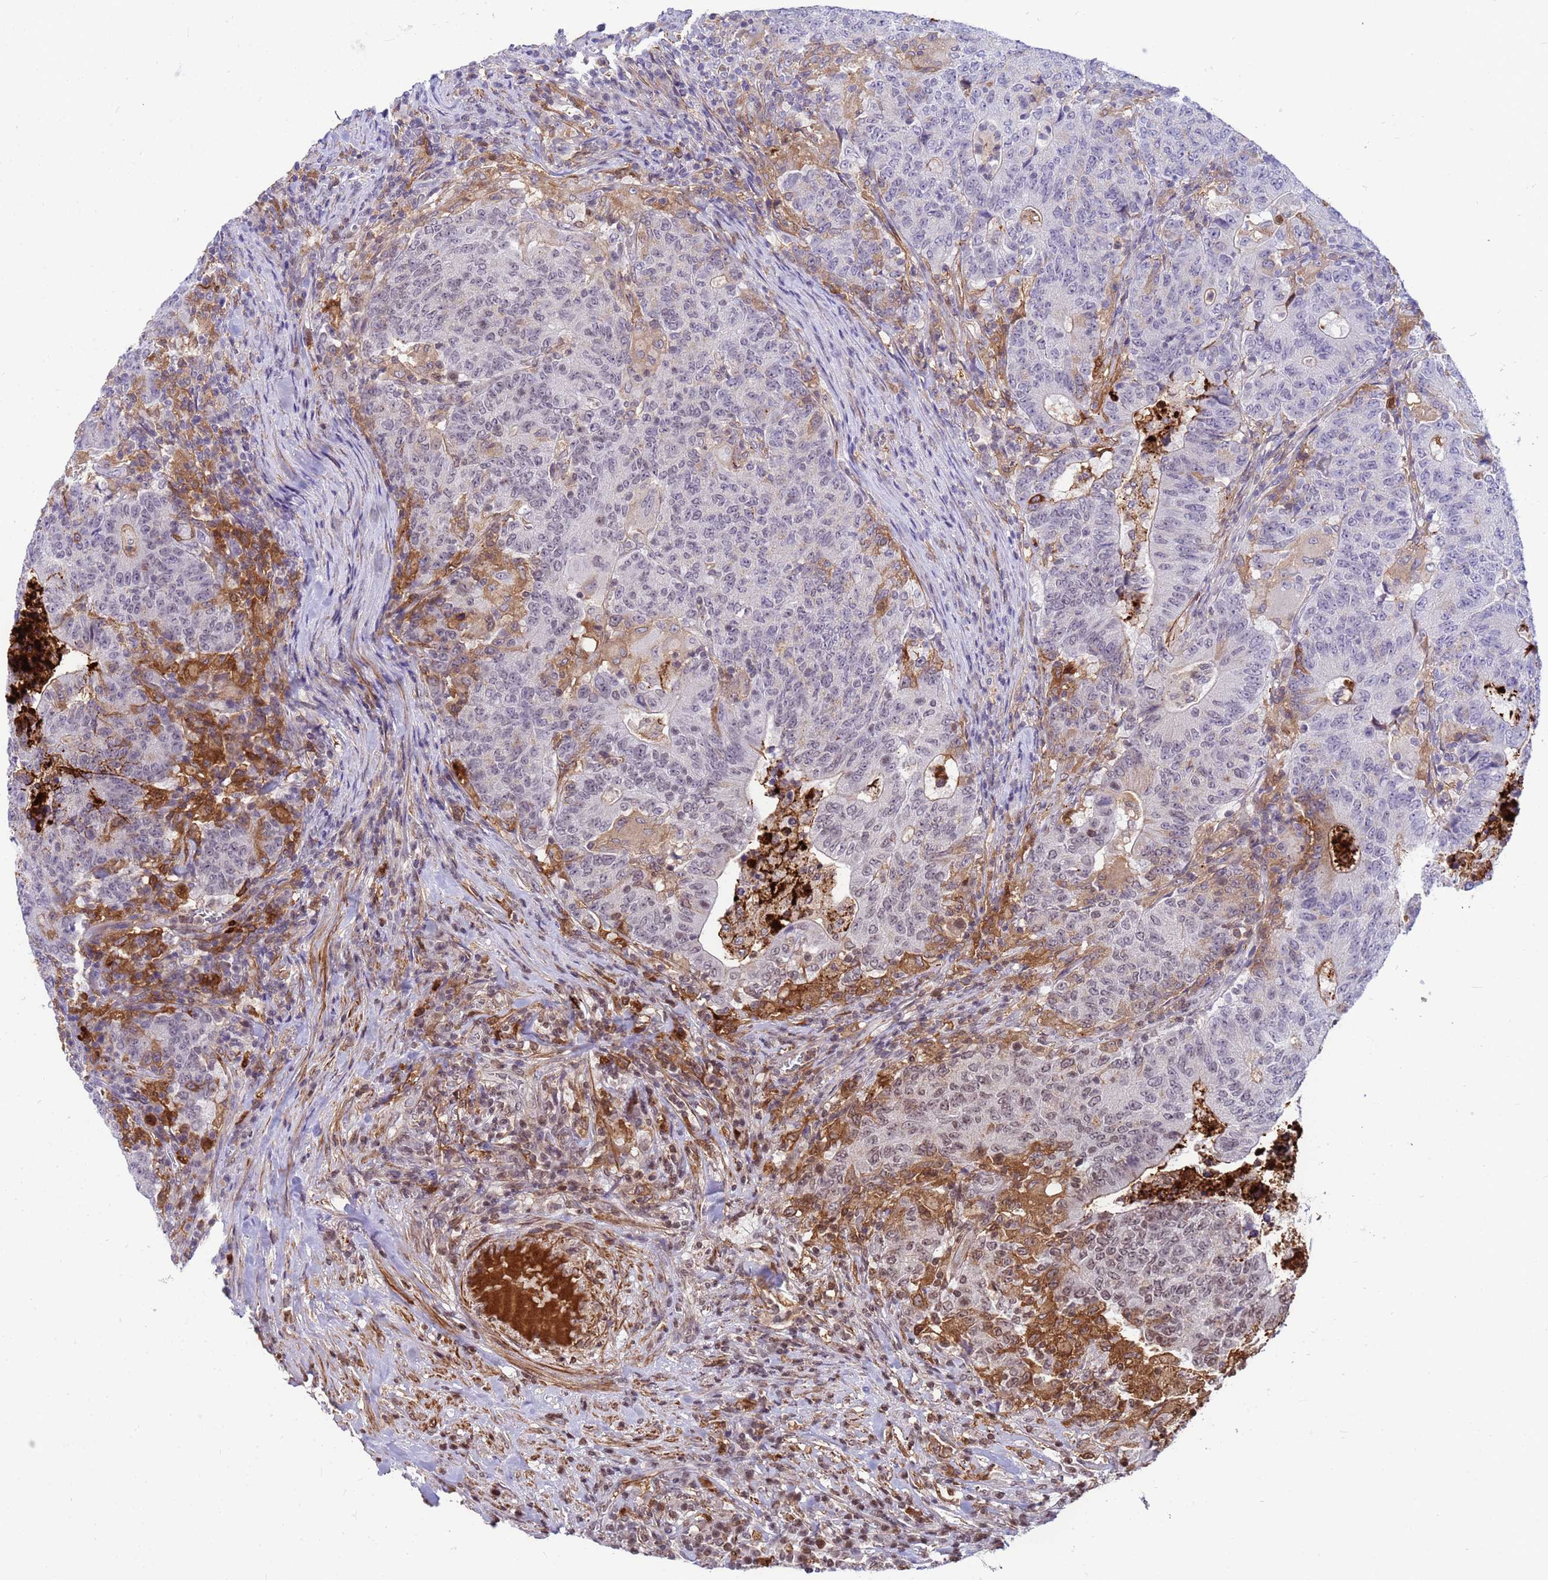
{"staining": {"intensity": "weak", "quantity": "<25%", "location": "nuclear"}, "tissue": "colorectal cancer", "cell_type": "Tumor cells", "image_type": "cancer", "snomed": [{"axis": "morphology", "description": "Adenocarcinoma, NOS"}, {"axis": "topography", "description": "Colon"}], "caption": "IHC image of neoplastic tissue: colorectal cancer stained with DAB demonstrates no significant protein positivity in tumor cells.", "gene": "ORM1", "patient": {"sex": "female", "age": 75}}